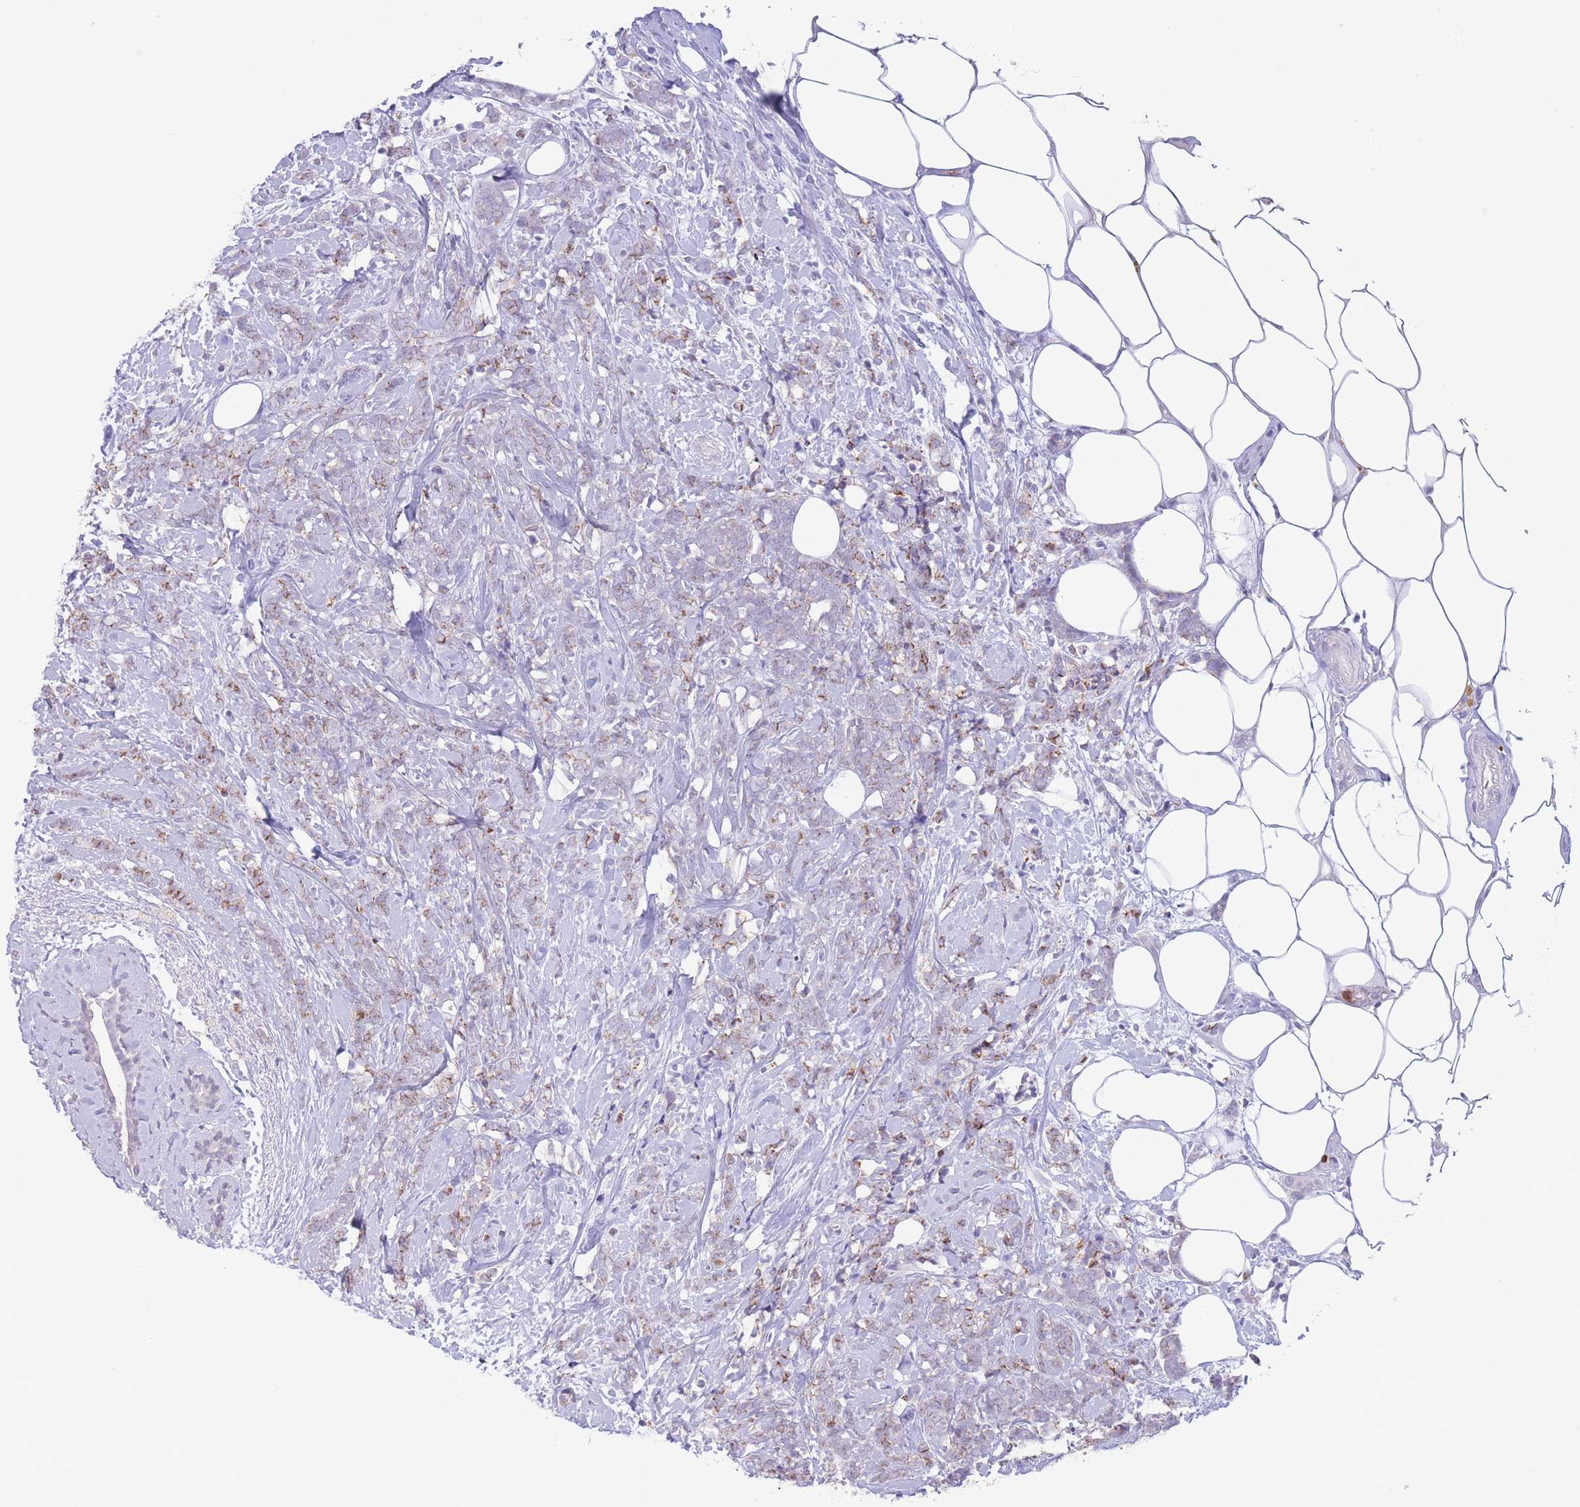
{"staining": {"intensity": "negative", "quantity": "none", "location": "none"}, "tissue": "breast cancer", "cell_type": "Tumor cells", "image_type": "cancer", "snomed": [{"axis": "morphology", "description": "Lobular carcinoma"}, {"axis": "topography", "description": "Breast"}], "caption": "DAB (3,3'-diaminobenzidine) immunohistochemical staining of human breast lobular carcinoma reveals no significant expression in tumor cells. (Immunohistochemistry, brightfield microscopy, high magnification).", "gene": "LCLAT1", "patient": {"sex": "female", "age": 58}}